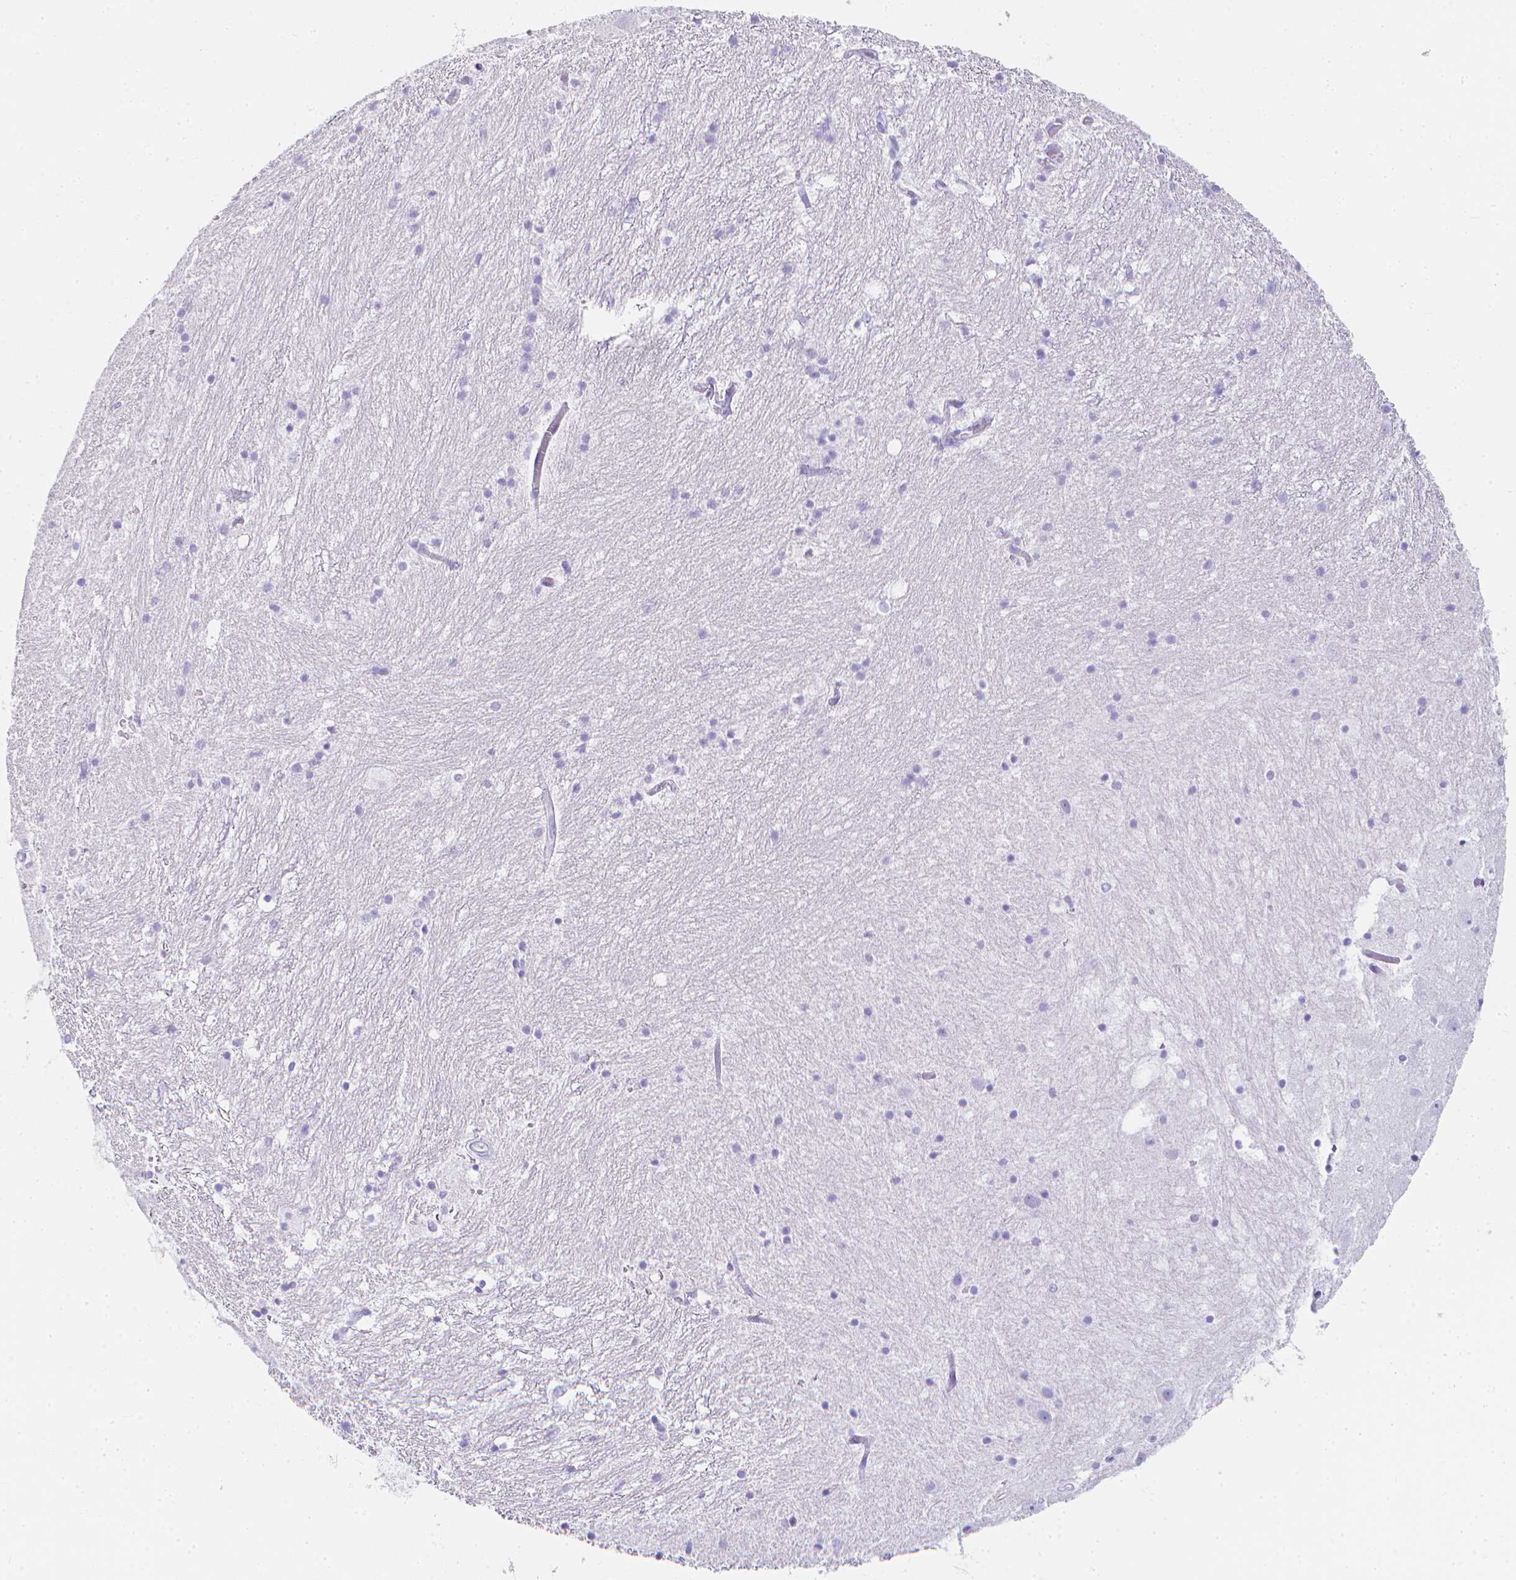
{"staining": {"intensity": "negative", "quantity": "none", "location": "none"}, "tissue": "hippocampus", "cell_type": "Glial cells", "image_type": "normal", "snomed": [{"axis": "morphology", "description": "Normal tissue, NOS"}, {"axis": "topography", "description": "Hippocampus"}], "caption": "DAB immunohistochemical staining of benign hippocampus demonstrates no significant expression in glial cells.", "gene": "LGALS4", "patient": {"sex": "female", "age": 52}}